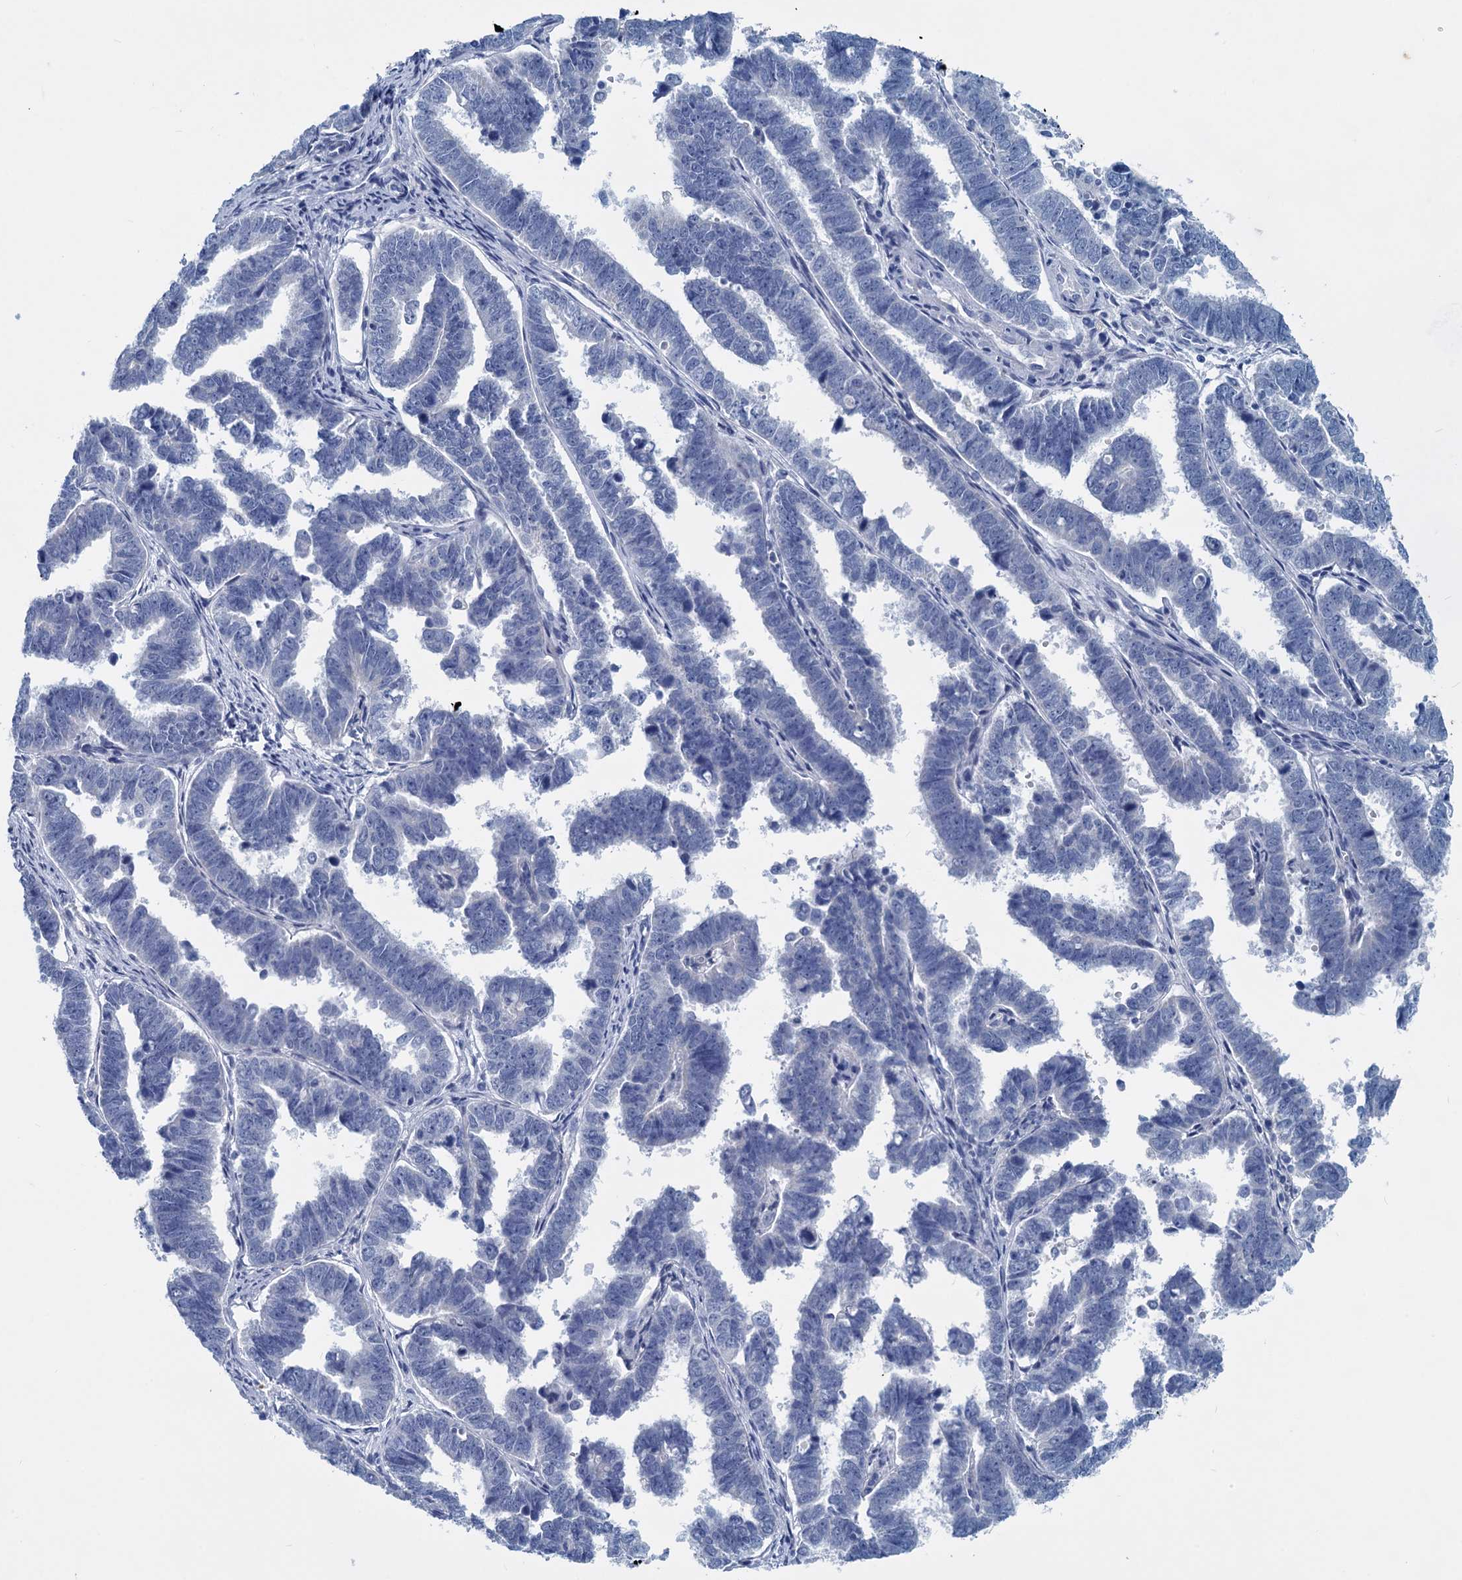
{"staining": {"intensity": "negative", "quantity": "none", "location": "none"}, "tissue": "endometrial cancer", "cell_type": "Tumor cells", "image_type": "cancer", "snomed": [{"axis": "morphology", "description": "Adenocarcinoma, NOS"}, {"axis": "topography", "description": "Endometrium"}], "caption": "There is no significant positivity in tumor cells of endometrial cancer. The staining was performed using DAB (3,3'-diaminobenzidine) to visualize the protein expression in brown, while the nuclei were stained in blue with hematoxylin (Magnification: 20x).", "gene": "SLC2A7", "patient": {"sex": "female", "age": 75}}